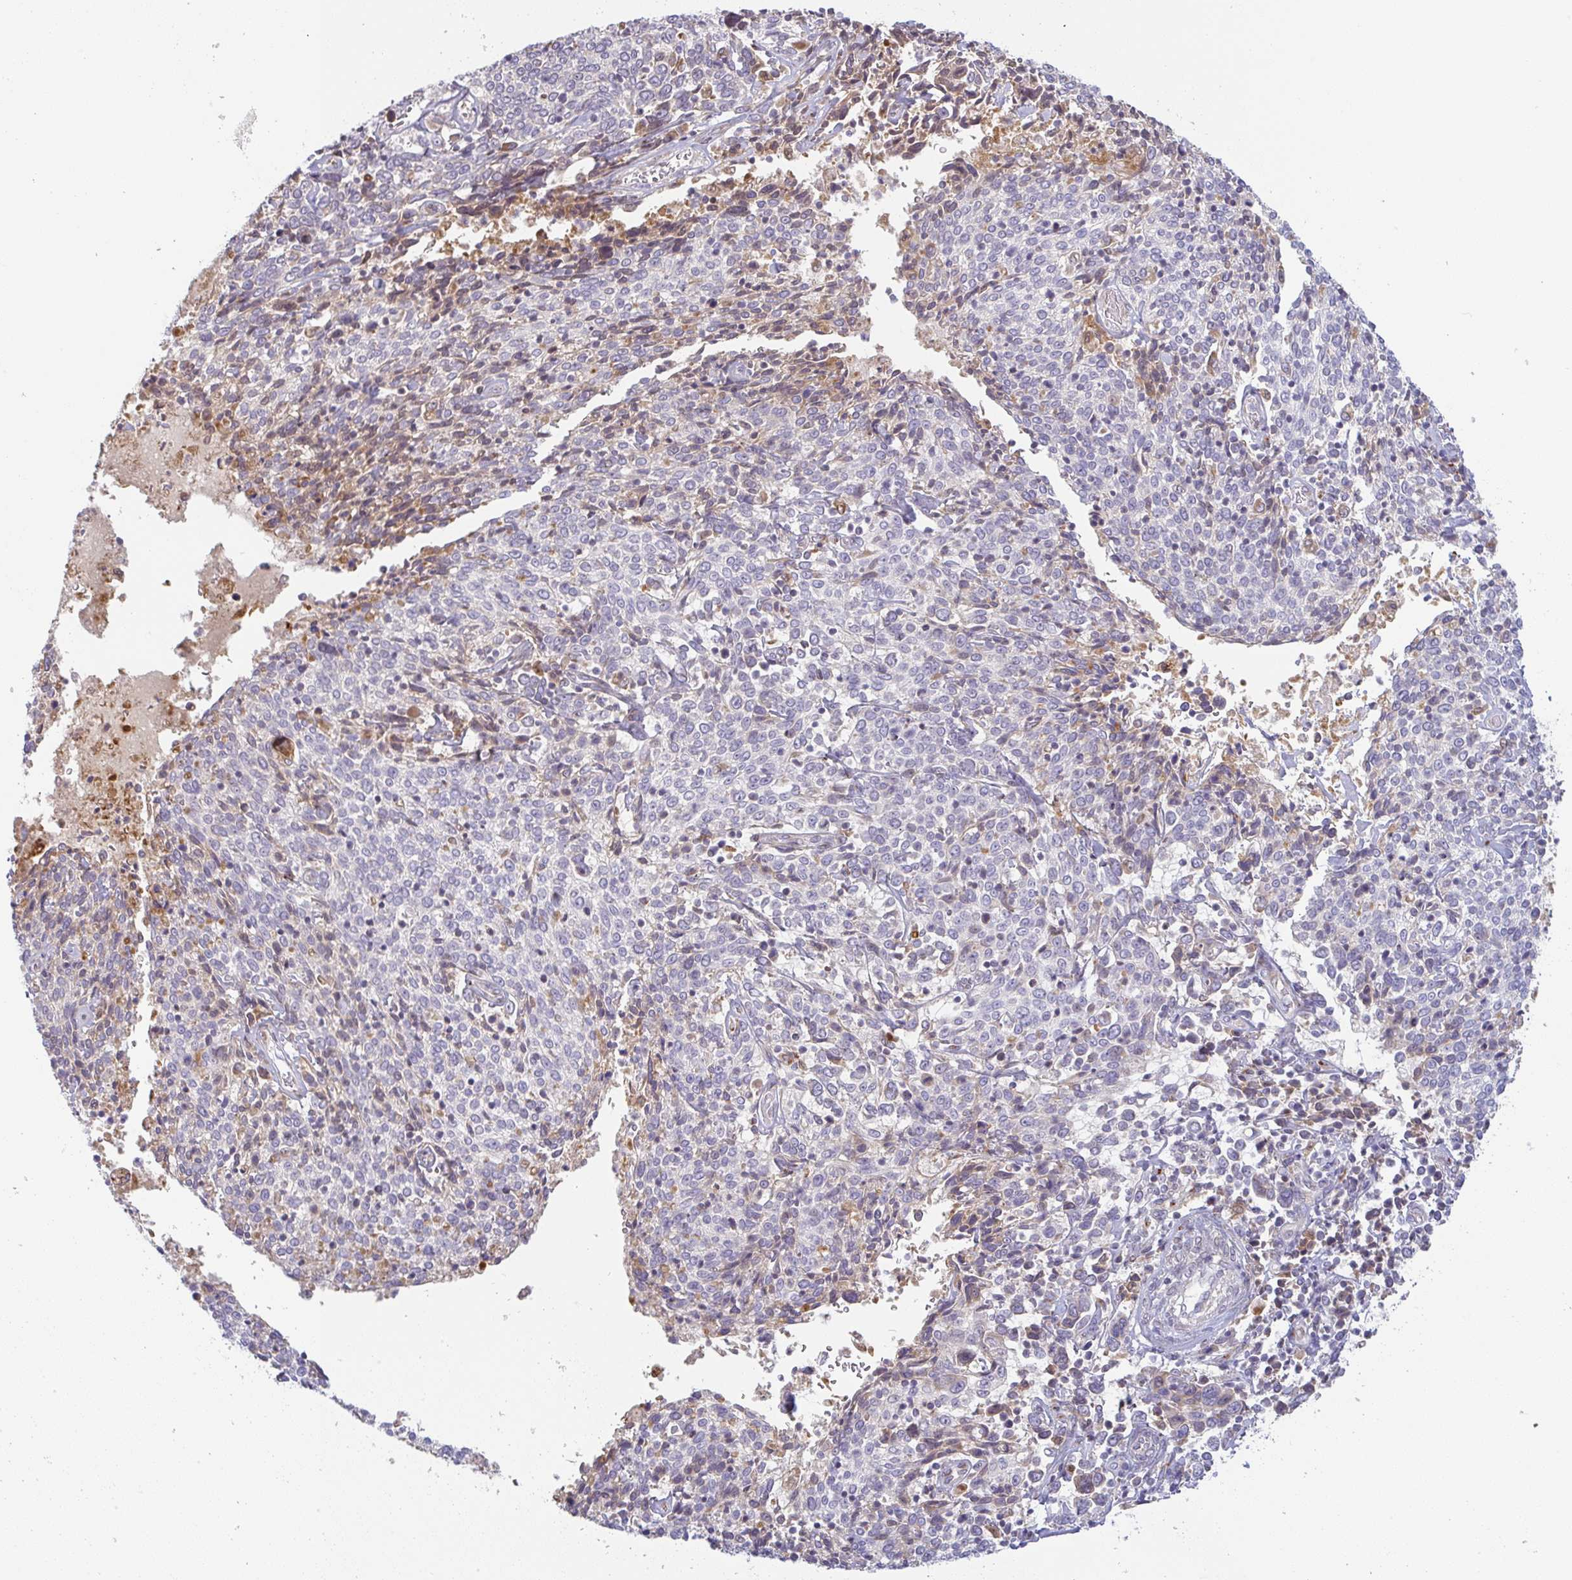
{"staining": {"intensity": "negative", "quantity": "none", "location": "none"}, "tissue": "cervical cancer", "cell_type": "Tumor cells", "image_type": "cancer", "snomed": [{"axis": "morphology", "description": "Squamous cell carcinoma, NOS"}, {"axis": "topography", "description": "Cervix"}], "caption": "IHC image of human cervical squamous cell carcinoma stained for a protein (brown), which displays no expression in tumor cells. The staining was performed using DAB (3,3'-diaminobenzidine) to visualize the protein expression in brown, while the nuclei were stained in blue with hematoxylin (Magnification: 20x).", "gene": "MOB1A", "patient": {"sex": "female", "age": 46}}